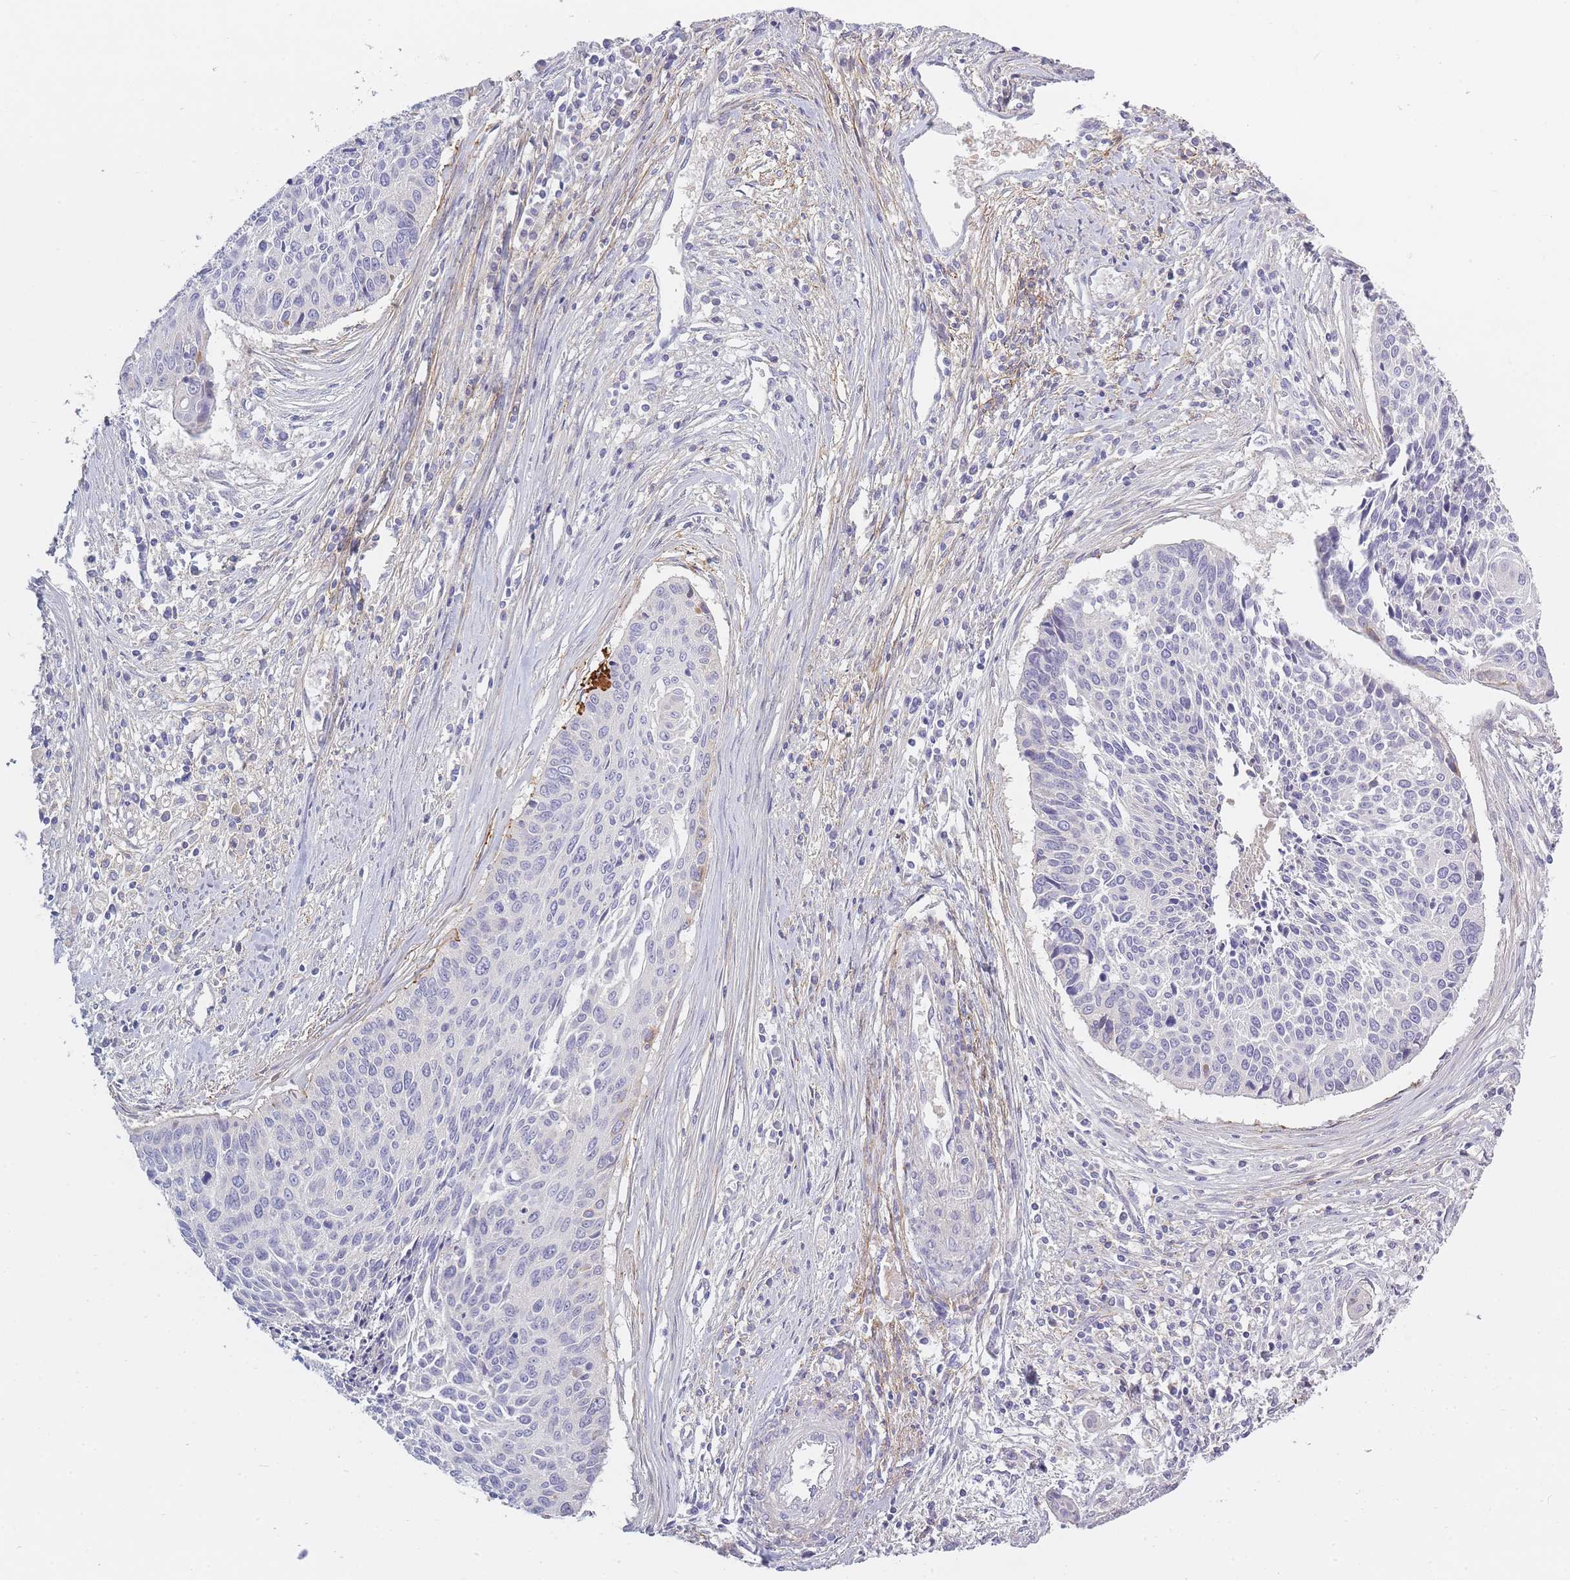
{"staining": {"intensity": "negative", "quantity": "none", "location": "none"}, "tissue": "cervical cancer", "cell_type": "Tumor cells", "image_type": "cancer", "snomed": [{"axis": "morphology", "description": "Squamous cell carcinoma, NOS"}, {"axis": "topography", "description": "Cervix"}], "caption": "Human cervical squamous cell carcinoma stained for a protein using IHC demonstrates no positivity in tumor cells.", "gene": "AP3M2", "patient": {"sex": "female", "age": 55}}